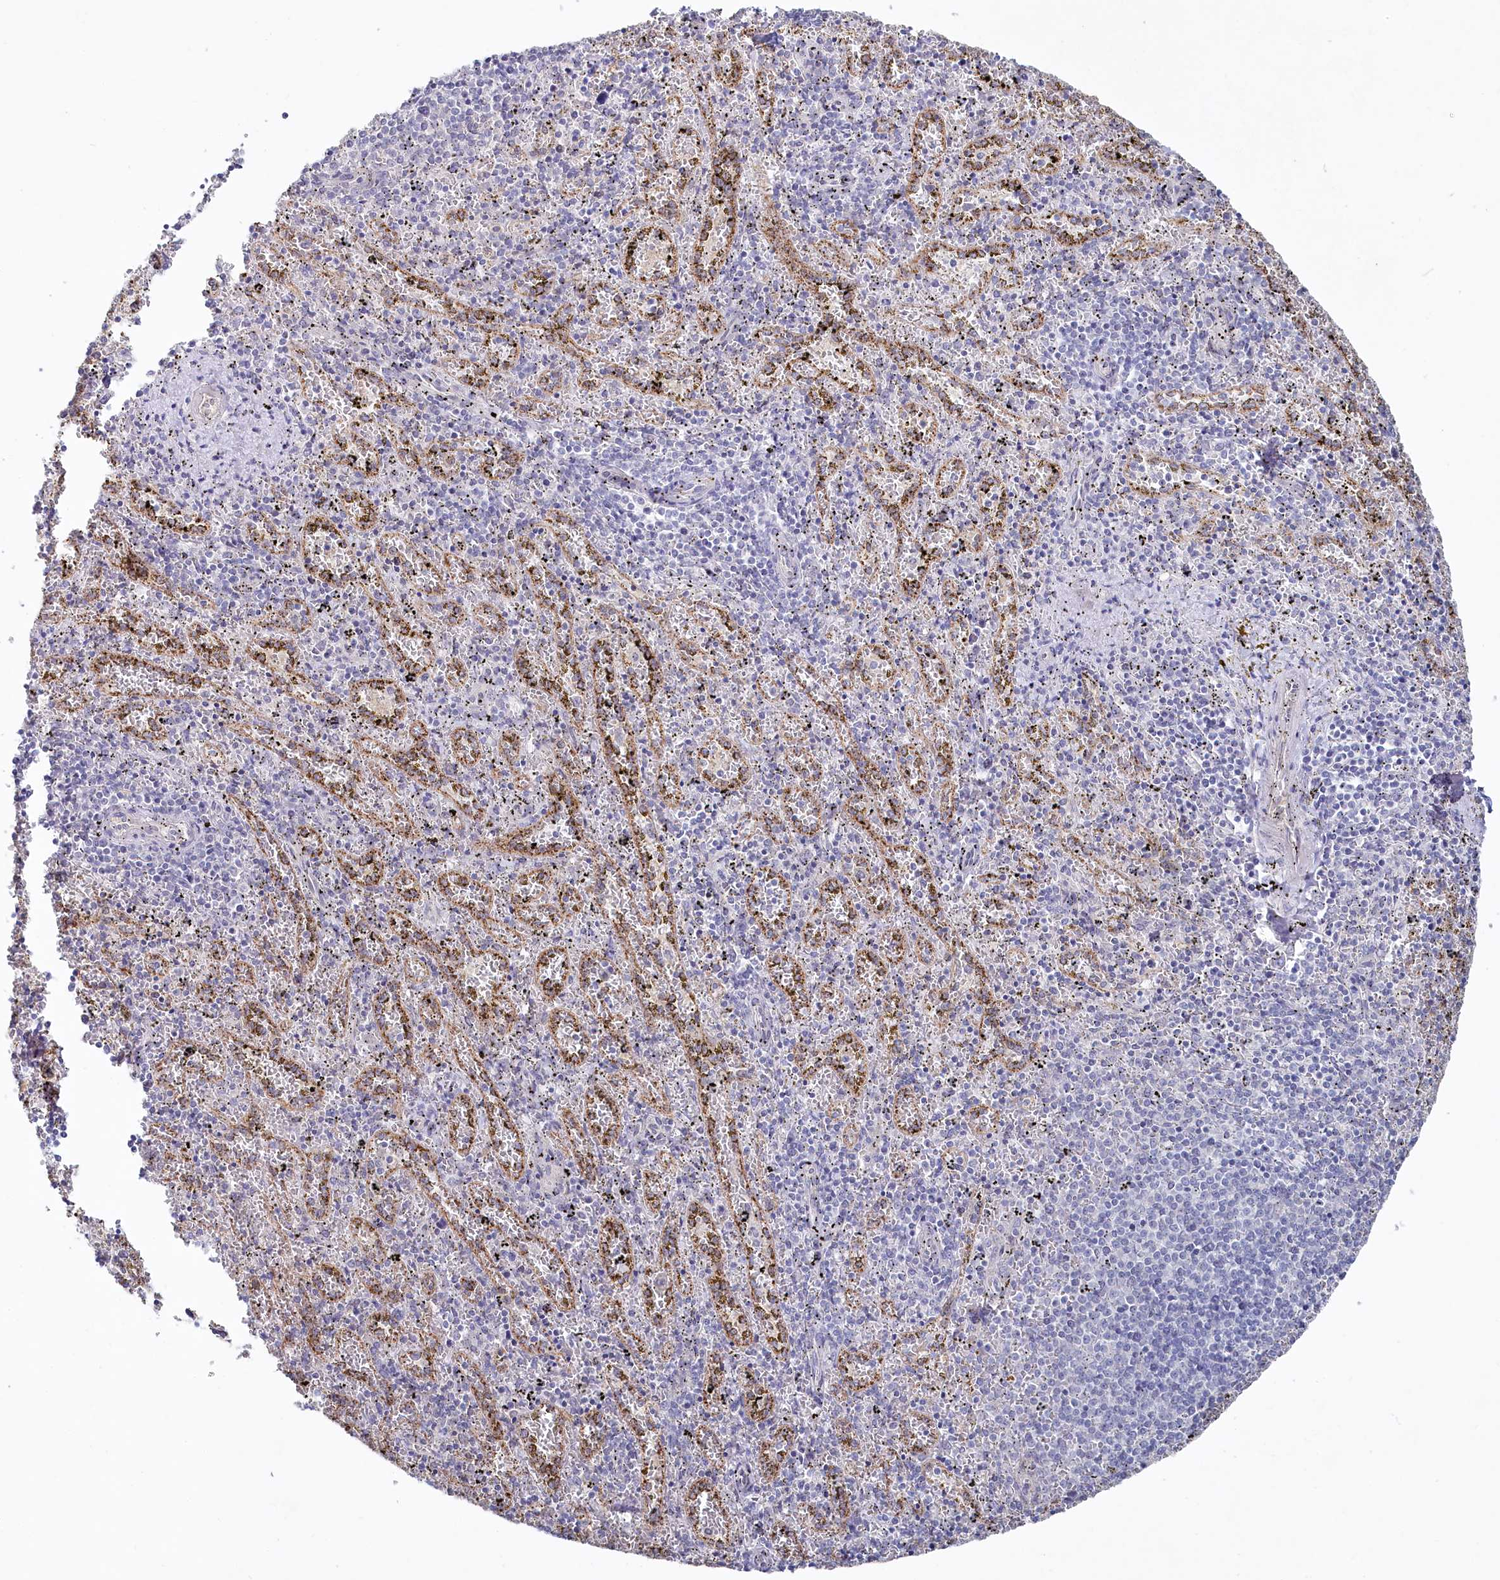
{"staining": {"intensity": "negative", "quantity": "none", "location": "none"}, "tissue": "spleen", "cell_type": "Cells in red pulp", "image_type": "normal", "snomed": [{"axis": "morphology", "description": "Normal tissue, NOS"}, {"axis": "topography", "description": "Spleen"}], "caption": "Immunohistochemical staining of normal spleen shows no significant expression in cells in red pulp. (Stains: DAB (3,3'-diaminobenzidine) IHC with hematoxylin counter stain, Microscopy: brightfield microscopy at high magnification).", "gene": "AAMDC", "patient": {"sex": "male", "age": 11}}